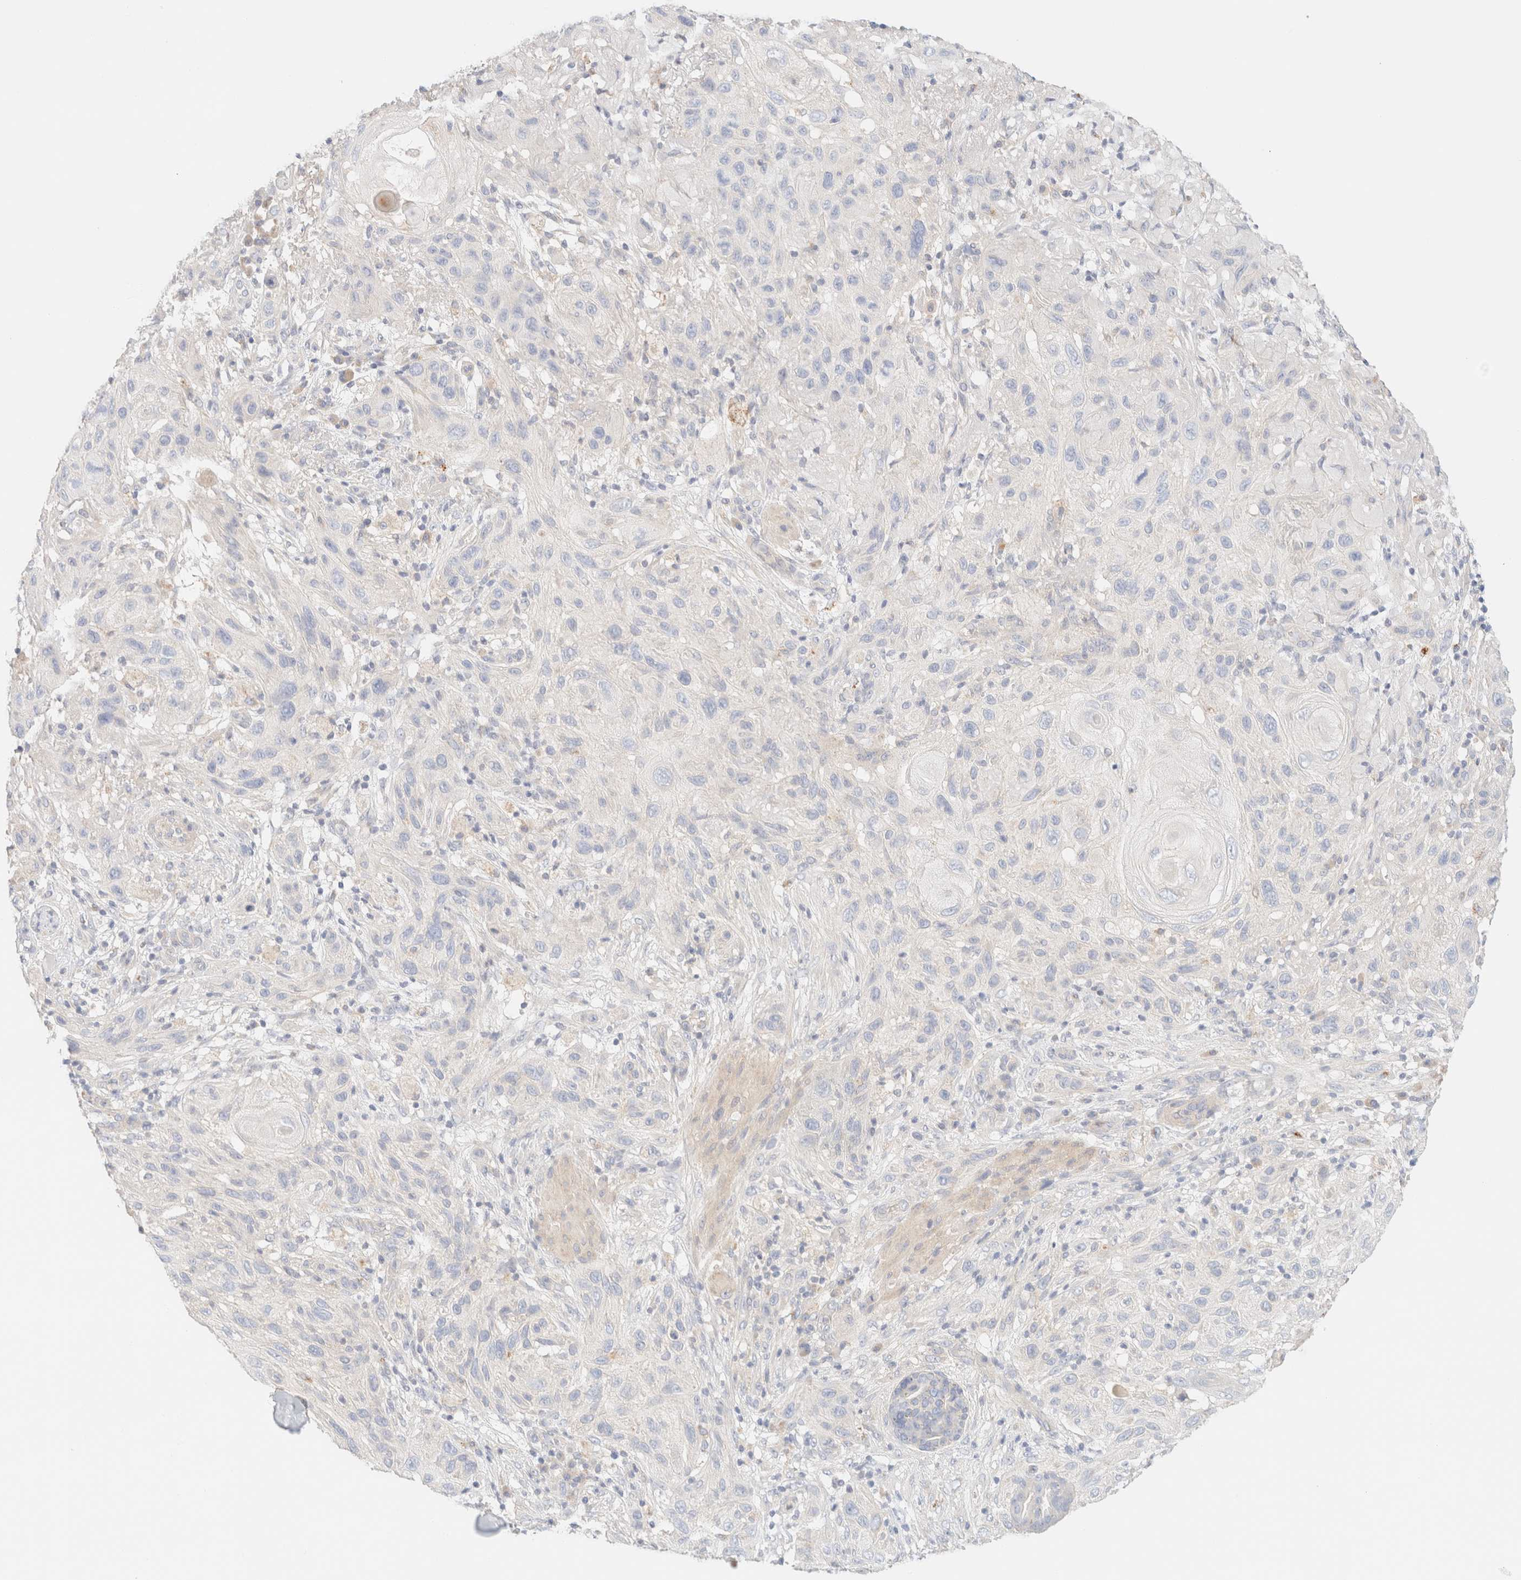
{"staining": {"intensity": "negative", "quantity": "none", "location": "none"}, "tissue": "skin cancer", "cell_type": "Tumor cells", "image_type": "cancer", "snomed": [{"axis": "morphology", "description": "Normal tissue, NOS"}, {"axis": "morphology", "description": "Squamous cell carcinoma, NOS"}, {"axis": "topography", "description": "Skin"}], "caption": "Skin cancer (squamous cell carcinoma) was stained to show a protein in brown. There is no significant expression in tumor cells.", "gene": "SARM1", "patient": {"sex": "female", "age": 96}}